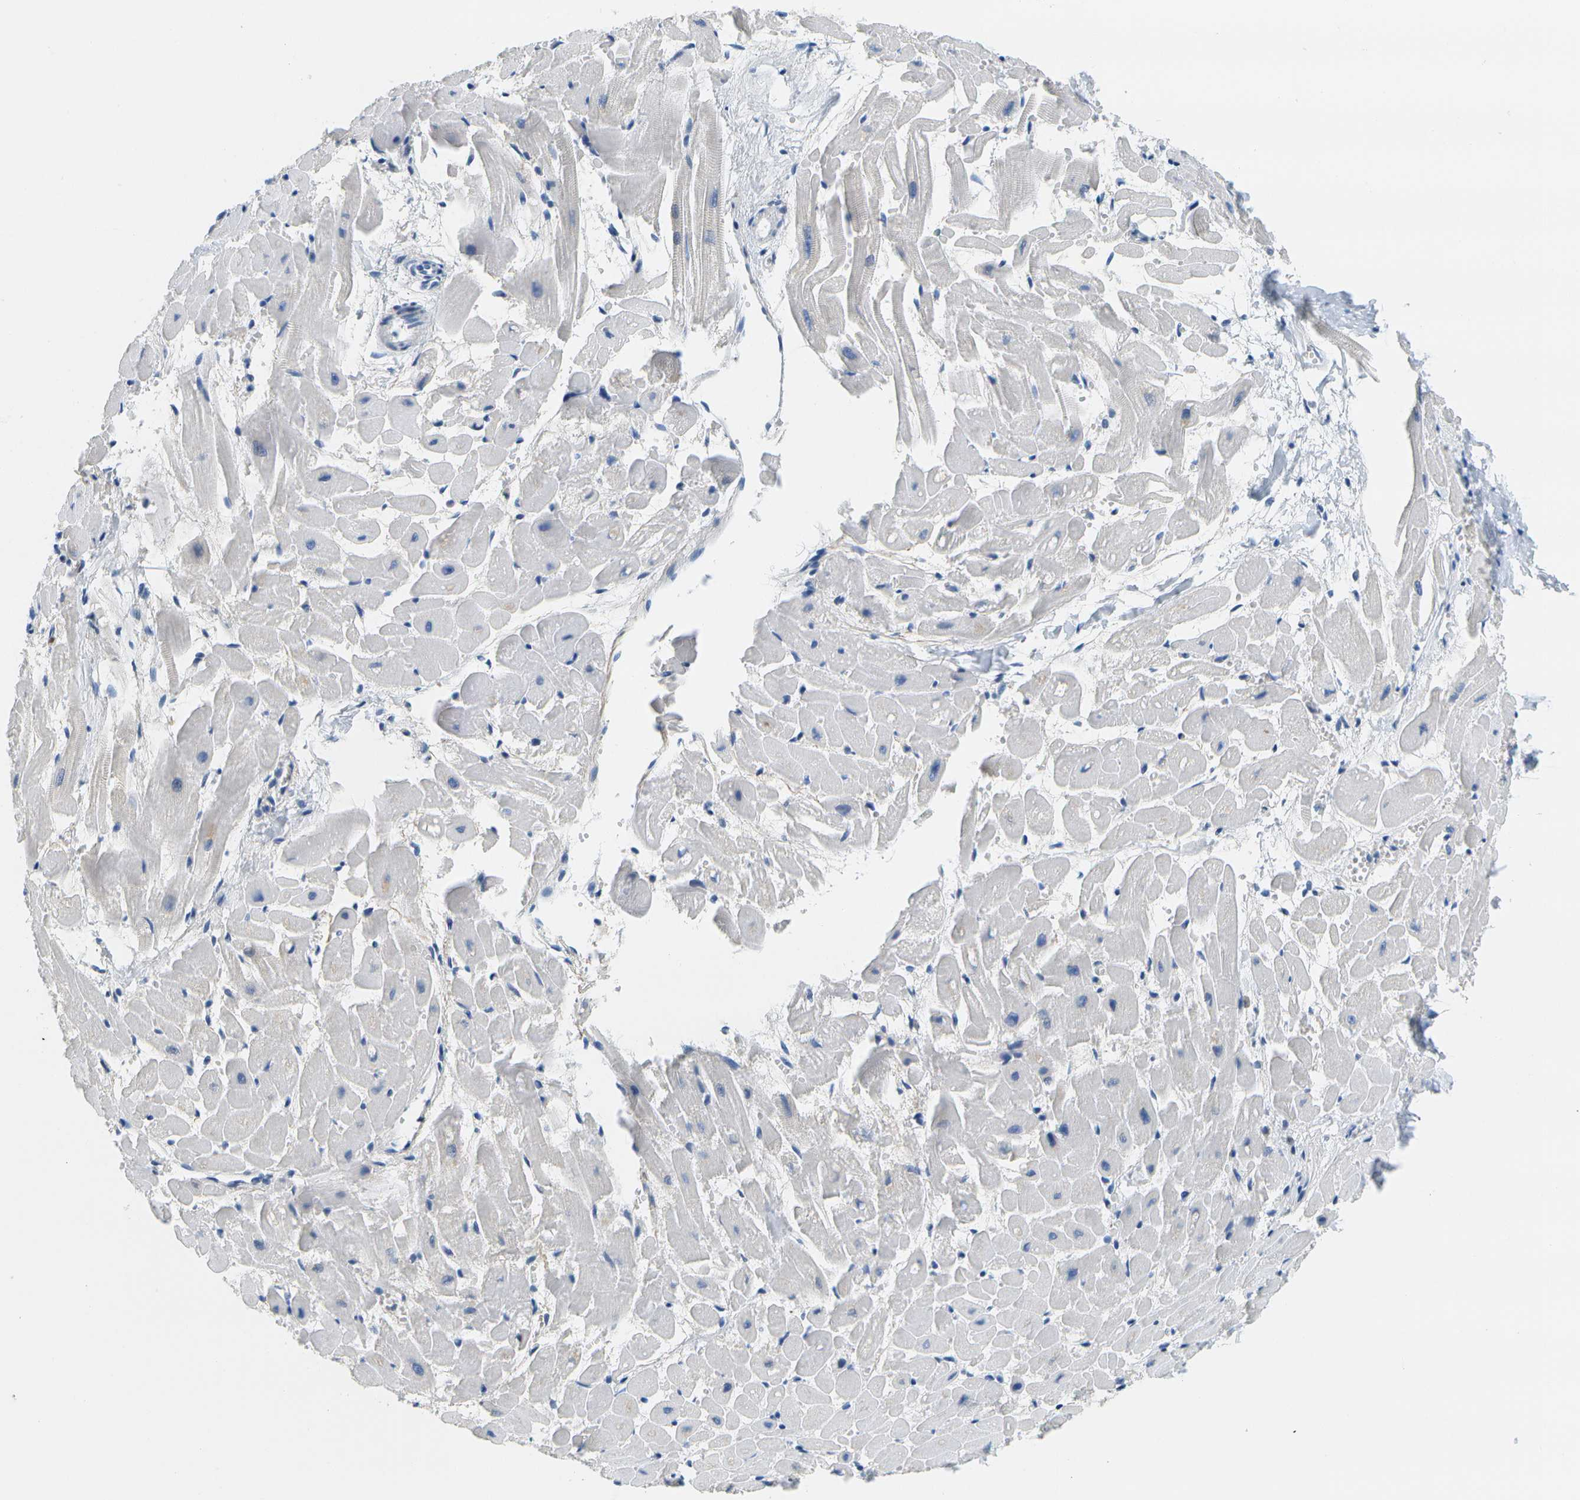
{"staining": {"intensity": "negative", "quantity": "none", "location": "none"}, "tissue": "heart muscle", "cell_type": "Cardiomyocytes", "image_type": "normal", "snomed": [{"axis": "morphology", "description": "Normal tissue, NOS"}, {"axis": "topography", "description": "Heart"}], "caption": "The histopathology image exhibits no staining of cardiomyocytes in normal heart muscle. (DAB (3,3'-diaminobenzidine) IHC, high magnification).", "gene": "SERPINA1", "patient": {"sex": "female", "age": 19}}